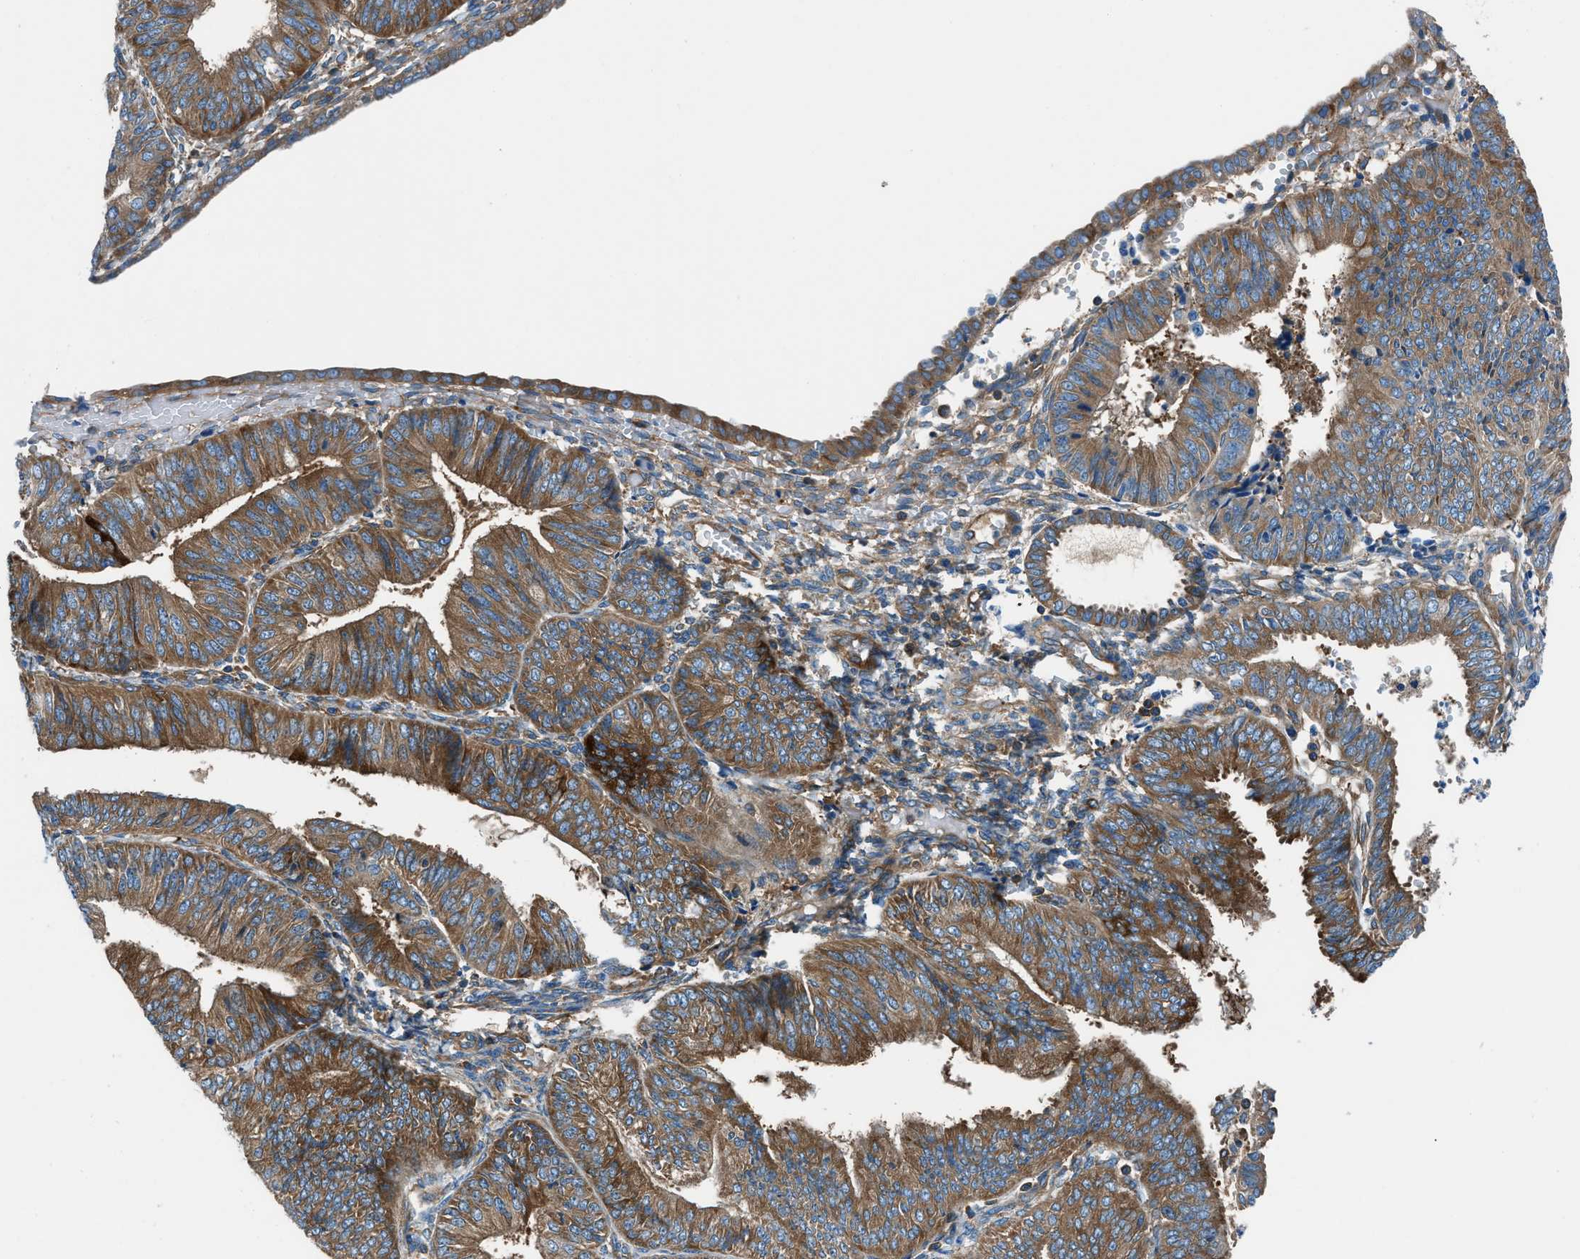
{"staining": {"intensity": "moderate", "quantity": ">75%", "location": "cytoplasmic/membranous"}, "tissue": "endometrial cancer", "cell_type": "Tumor cells", "image_type": "cancer", "snomed": [{"axis": "morphology", "description": "Adenocarcinoma, NOS"}, {"axis": "topography", "description": "Endometrium"}], "caption": "Adenocarcinoma (endometrial) stained with DAB (3,3'-diaminobenzidine) IHC shows medium levels of moderate cytoplasmic/membranous expression in approximately >75% of tumor cells.", "gene": "SARS1", "patient": {"sex": "female", "age": 58}}